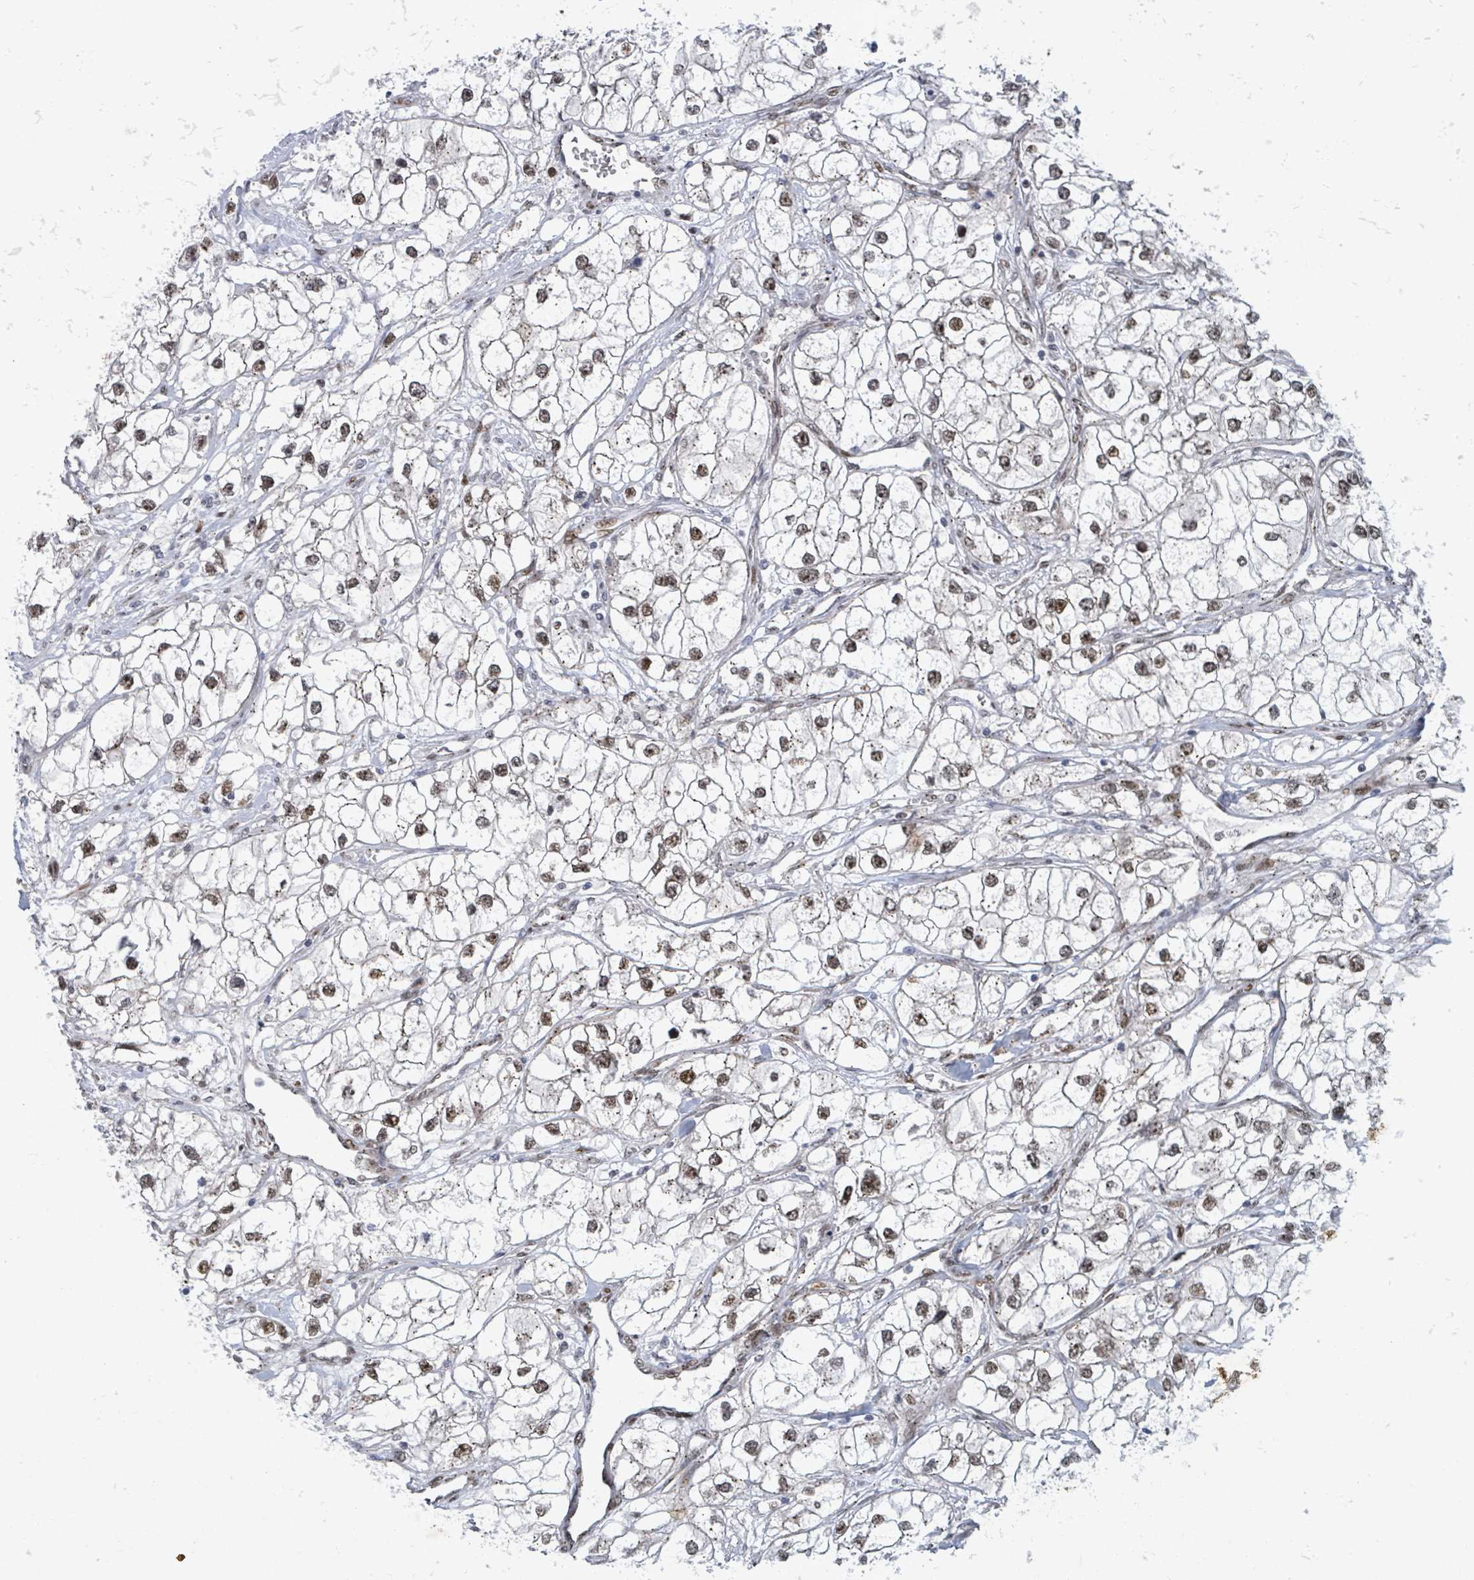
{"staining": {"intensity": "moderate", "quantity": ">75%", "location": "nuclear"}, "tissue": "renal cancer", "cell_type": "Tumor cells", "image_type": "cancer", "snomed": [{"axis": "morphology", "description": "Adenocarcinoma, NOS"}, {"axis": "topography", "description": "Kidney"}], "caption": "The immunohistochemical stain shows moderate nuclear expression in tumor cells of renal cancer tissue.", "gene": "TUSC1", "patient": {"sex": "male", "age": 59}}